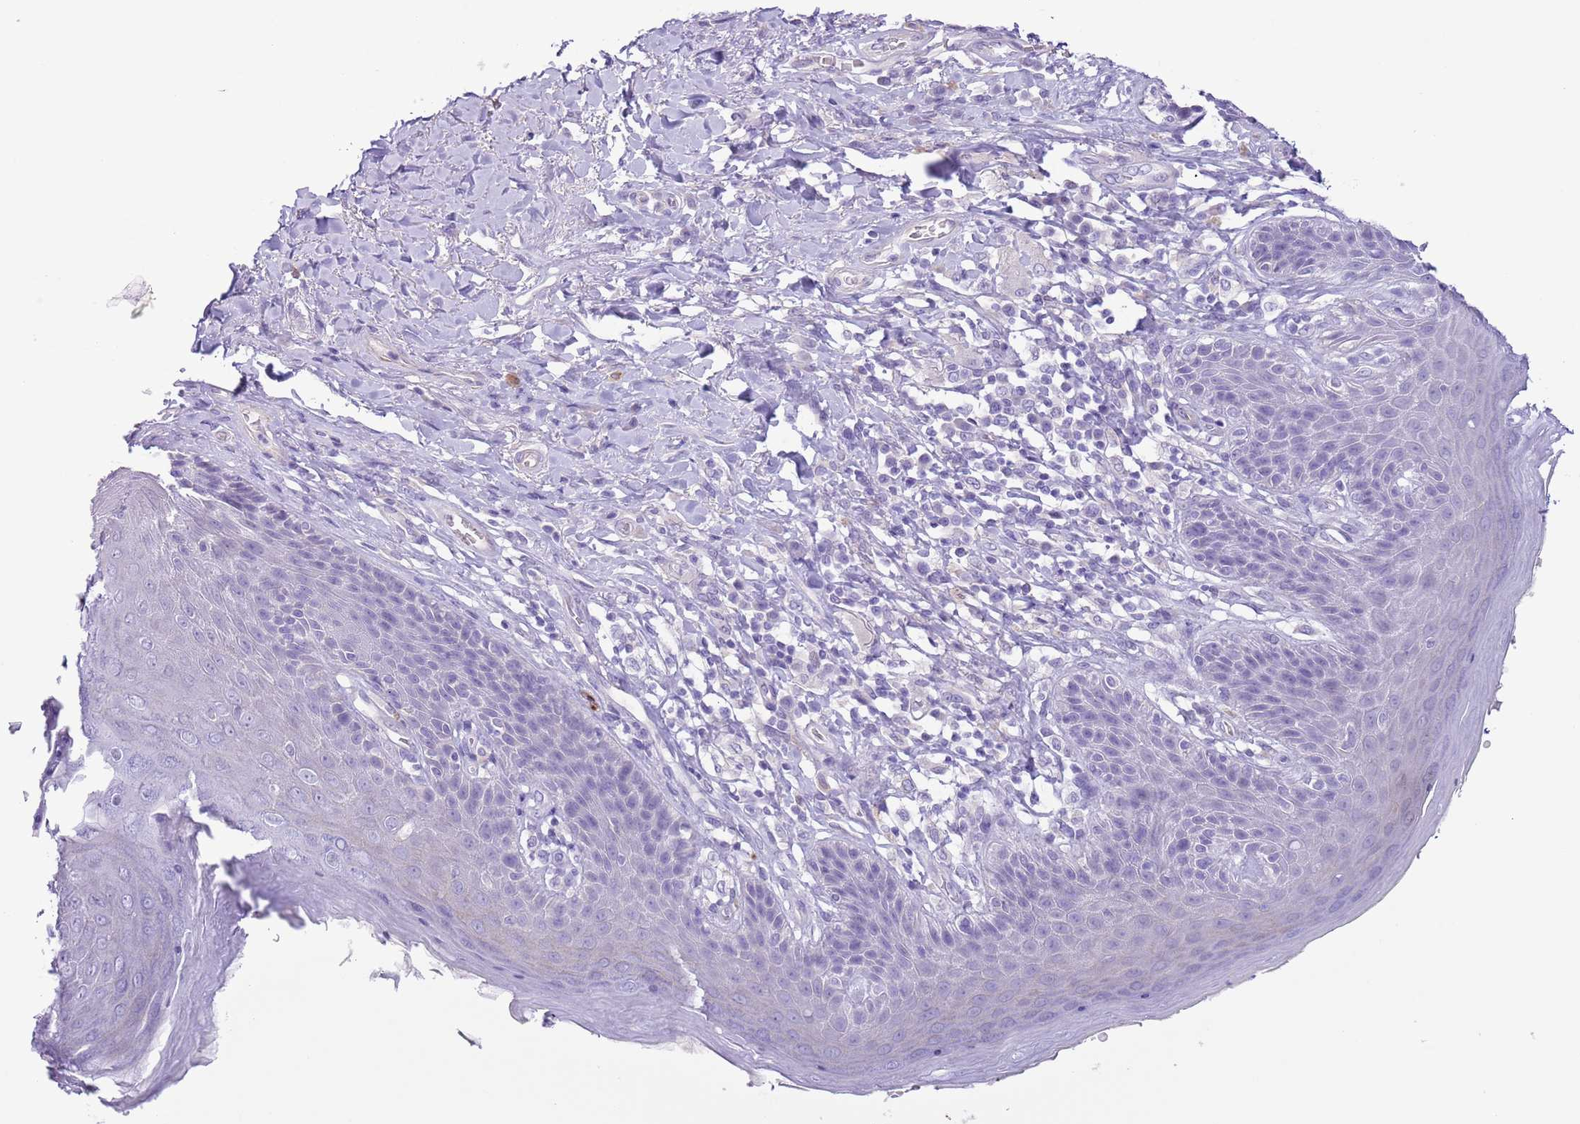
{"staining": {"intensity": "negative", "quantity": "none", "location": "none"}, "tissue": "skin", "cell_type": "Epidermal cells", "image_type": "normal", "snomed": [{"axis": "morphology", "description": "Normal tissue, NOS"}, {"axis": "topography", "description": "Anal"}], "caption": "Immunohistochemical staining of unremarkable skin shows no significant positivity in epidermal cells. The staining is performed using DAB brown chromogen with nuclei counter-stained in using hematoxylin.", "gene": "SLC7A14", "patient": {"sex": "female", "age": 89}}